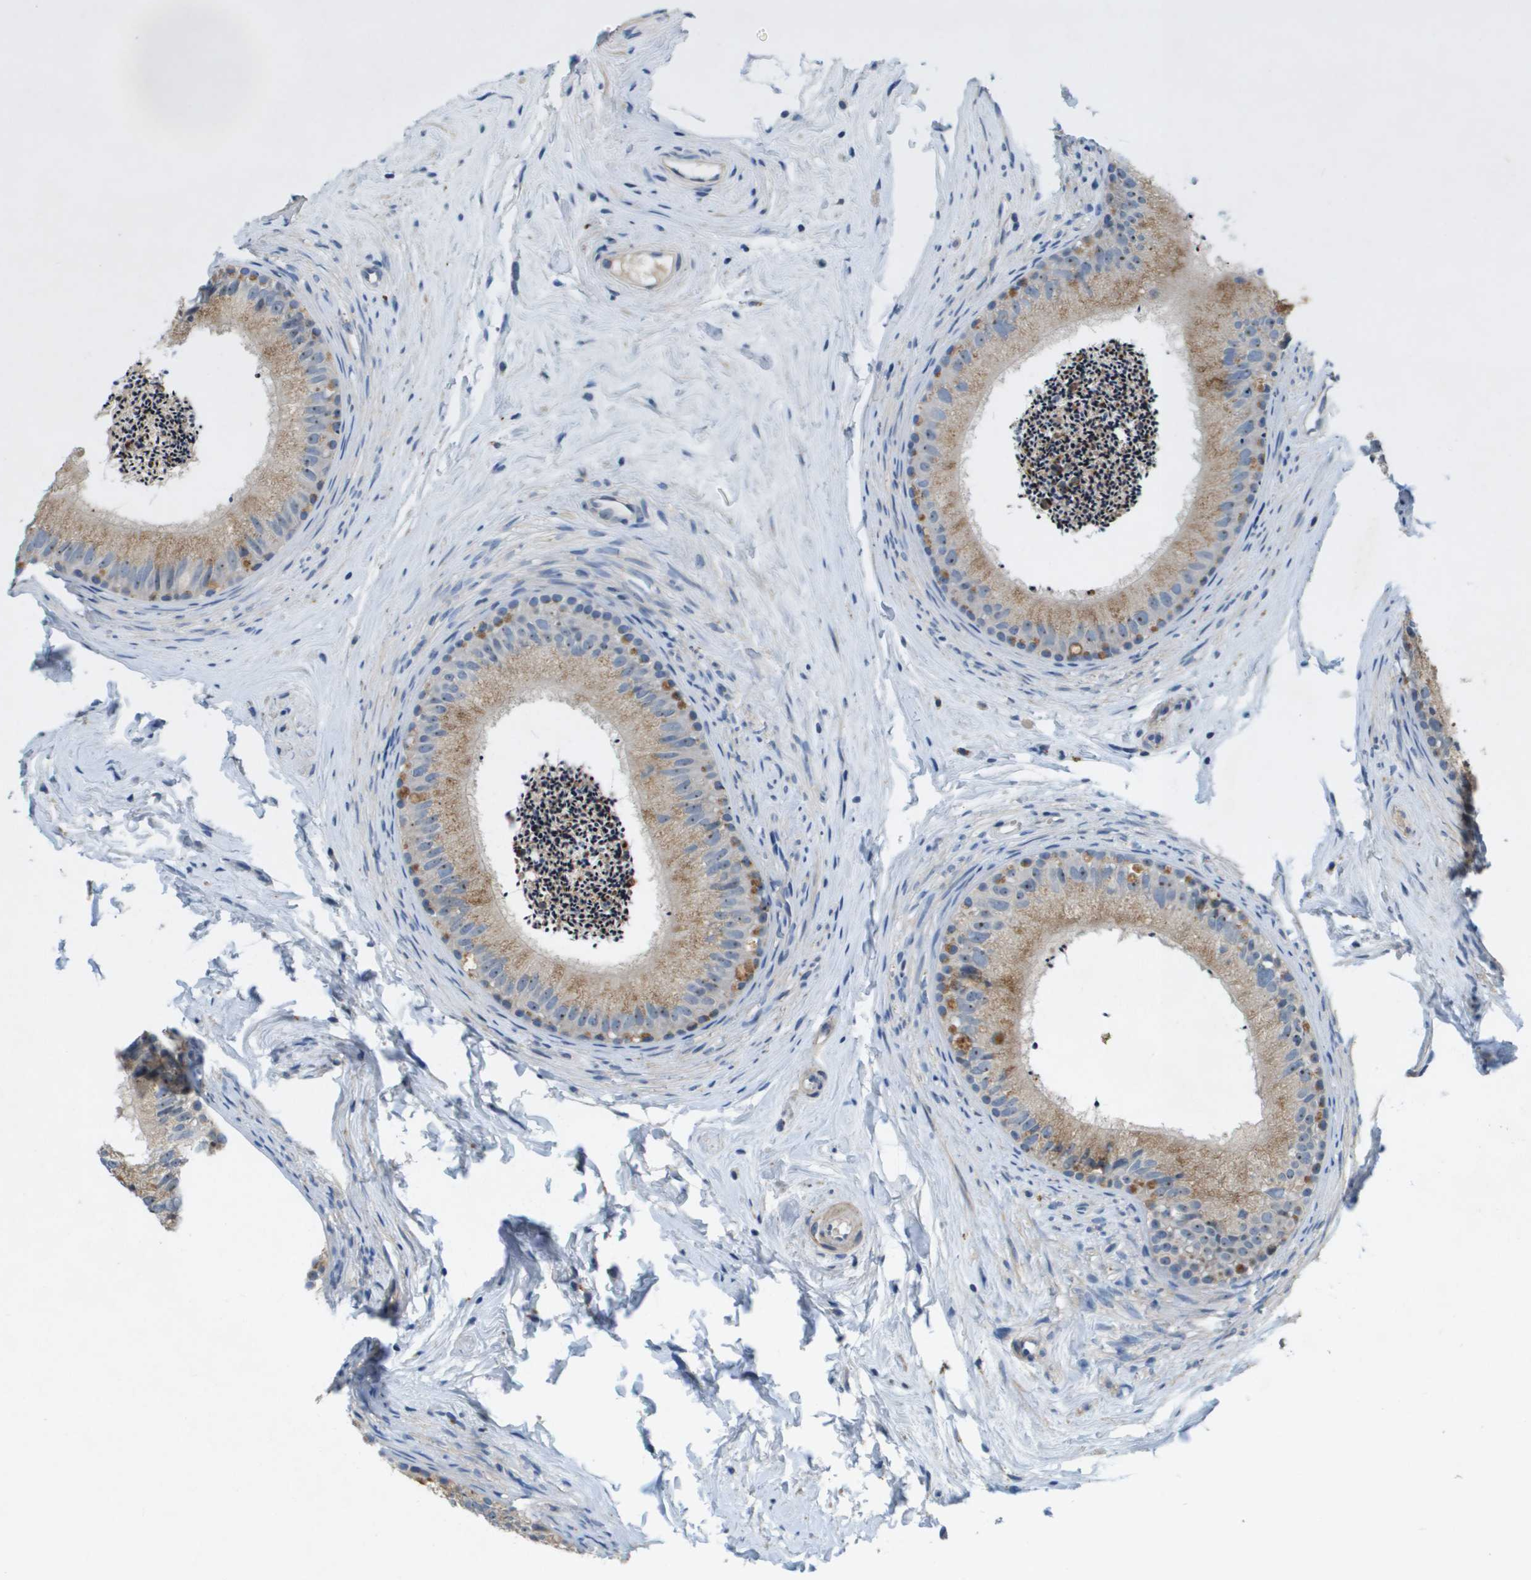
{"staining": {"intensity": "moderate", "quantity": ">75%", "location": "cytoplasmic/membranous"}, "tissue": "epididymis", "cell_type": "Glandular cells", "image_type": "normal", "snomed": [{"axis": "morphology", "description": "Normal tissue, NOS"}, {"axis": "topography", "description": "Epididymis"}], "caption": "Immunohistochemistry (IHC) image of benign epididymis: human epididymis stained using immunohistochemistry (IHC) demonstrates medium levels of moderate protein expression localized specifically in the cytoplasmic/membranous of glandular cells, appearing as a cytoplasmic/membranous brown color.", "gene": "B3GNT5", "patient": {"sex": "male", "age": 56}}